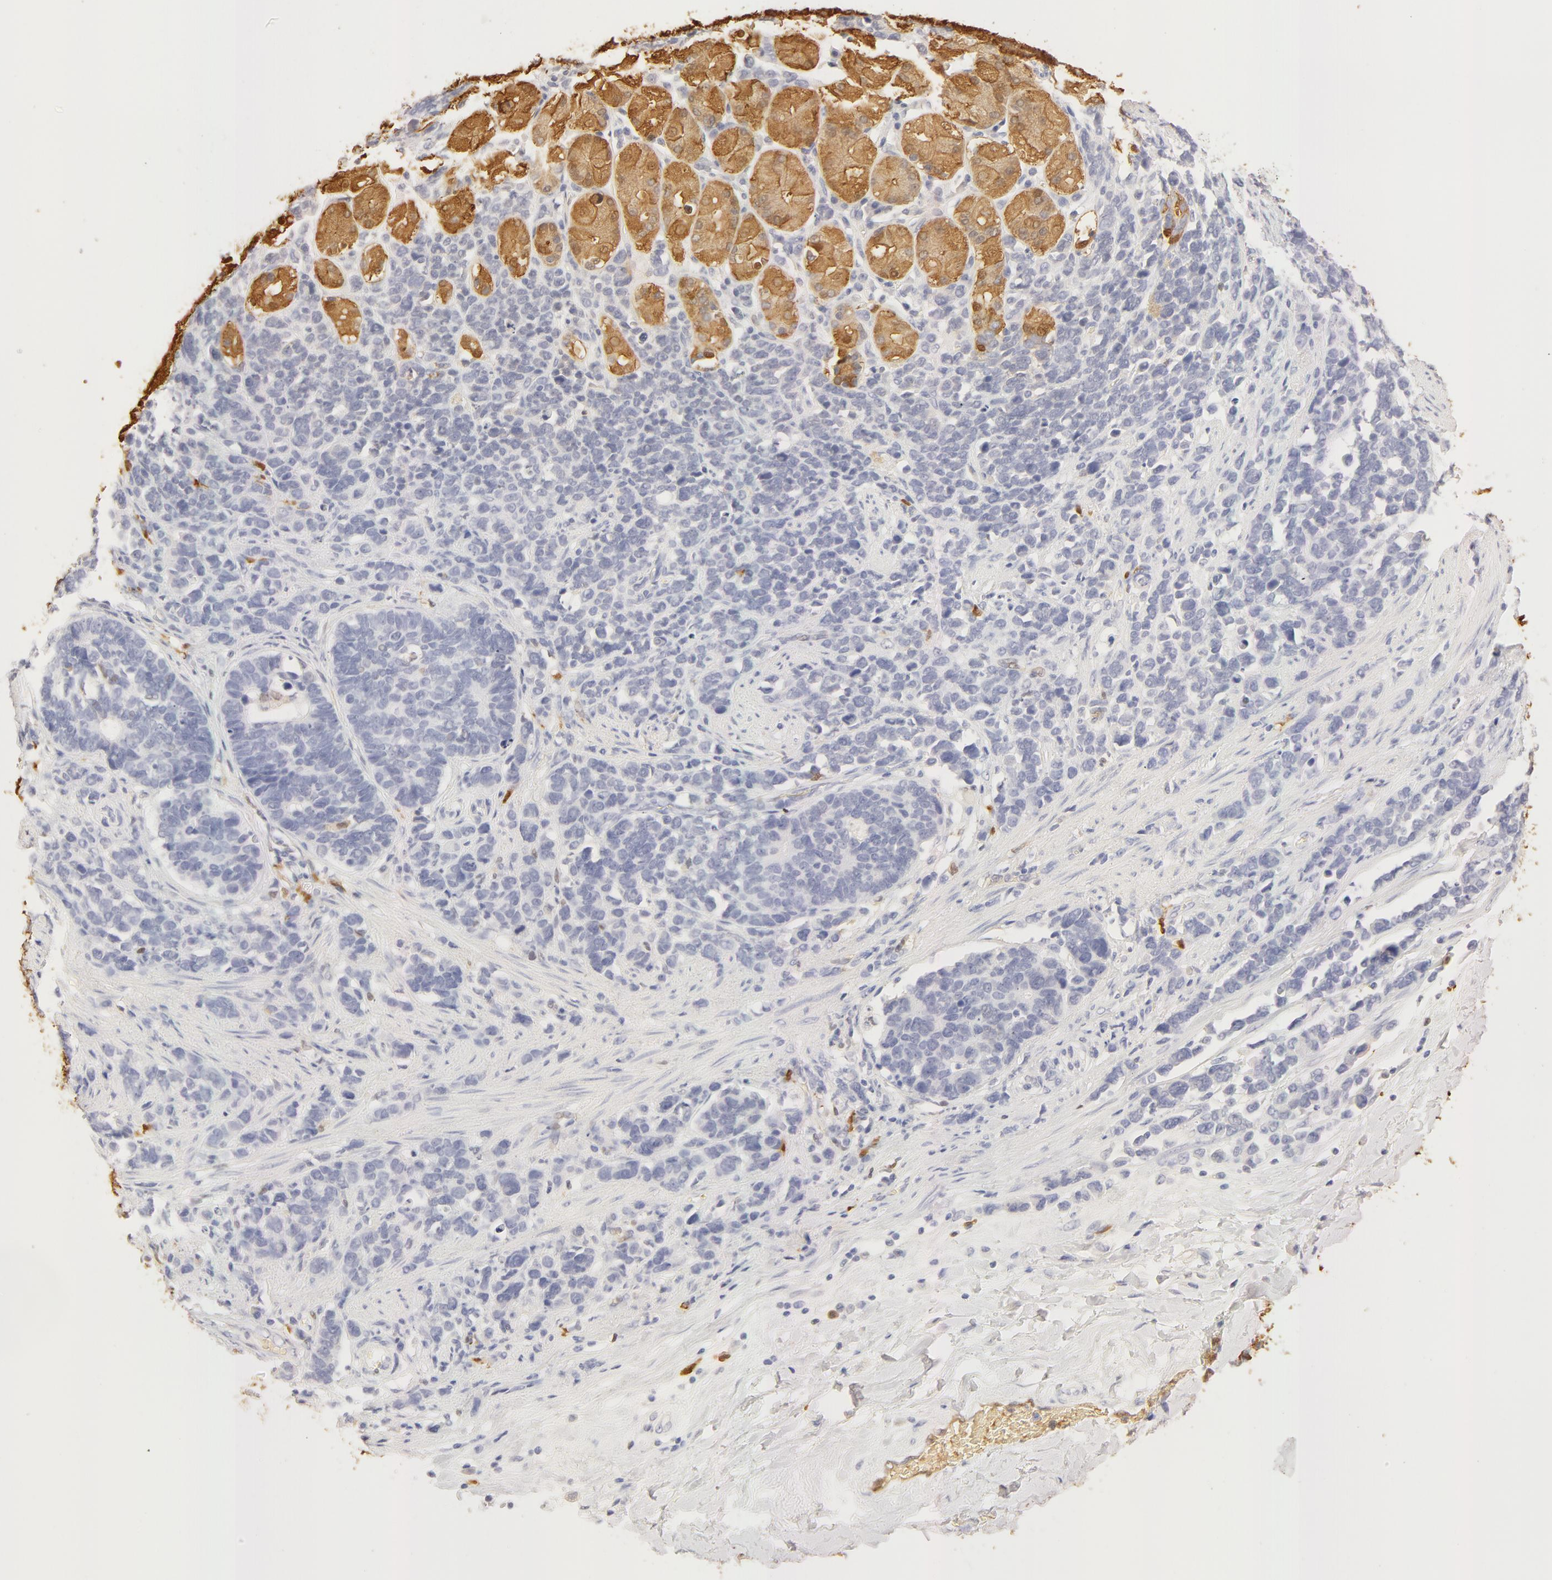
{"staining": {"intensity": "negative", "quantity": "none", "location": "none"}, "tissue": "stomach cancer", "cell_type": "Tumor cells", "image_type": "cancer", "snomed": [{"axis": "morphology", "description": "Adenocarcinoma, NOS"}, {"axis": "topography", "description": "Stomach, upper"}], "caption": "An immunohistochemistry micrograph of stomach cancer is shown. There is no staining in tumor cells of stomach cancer.", "gene": "CA2", "patient": {"sex": "male", "age": 71}}